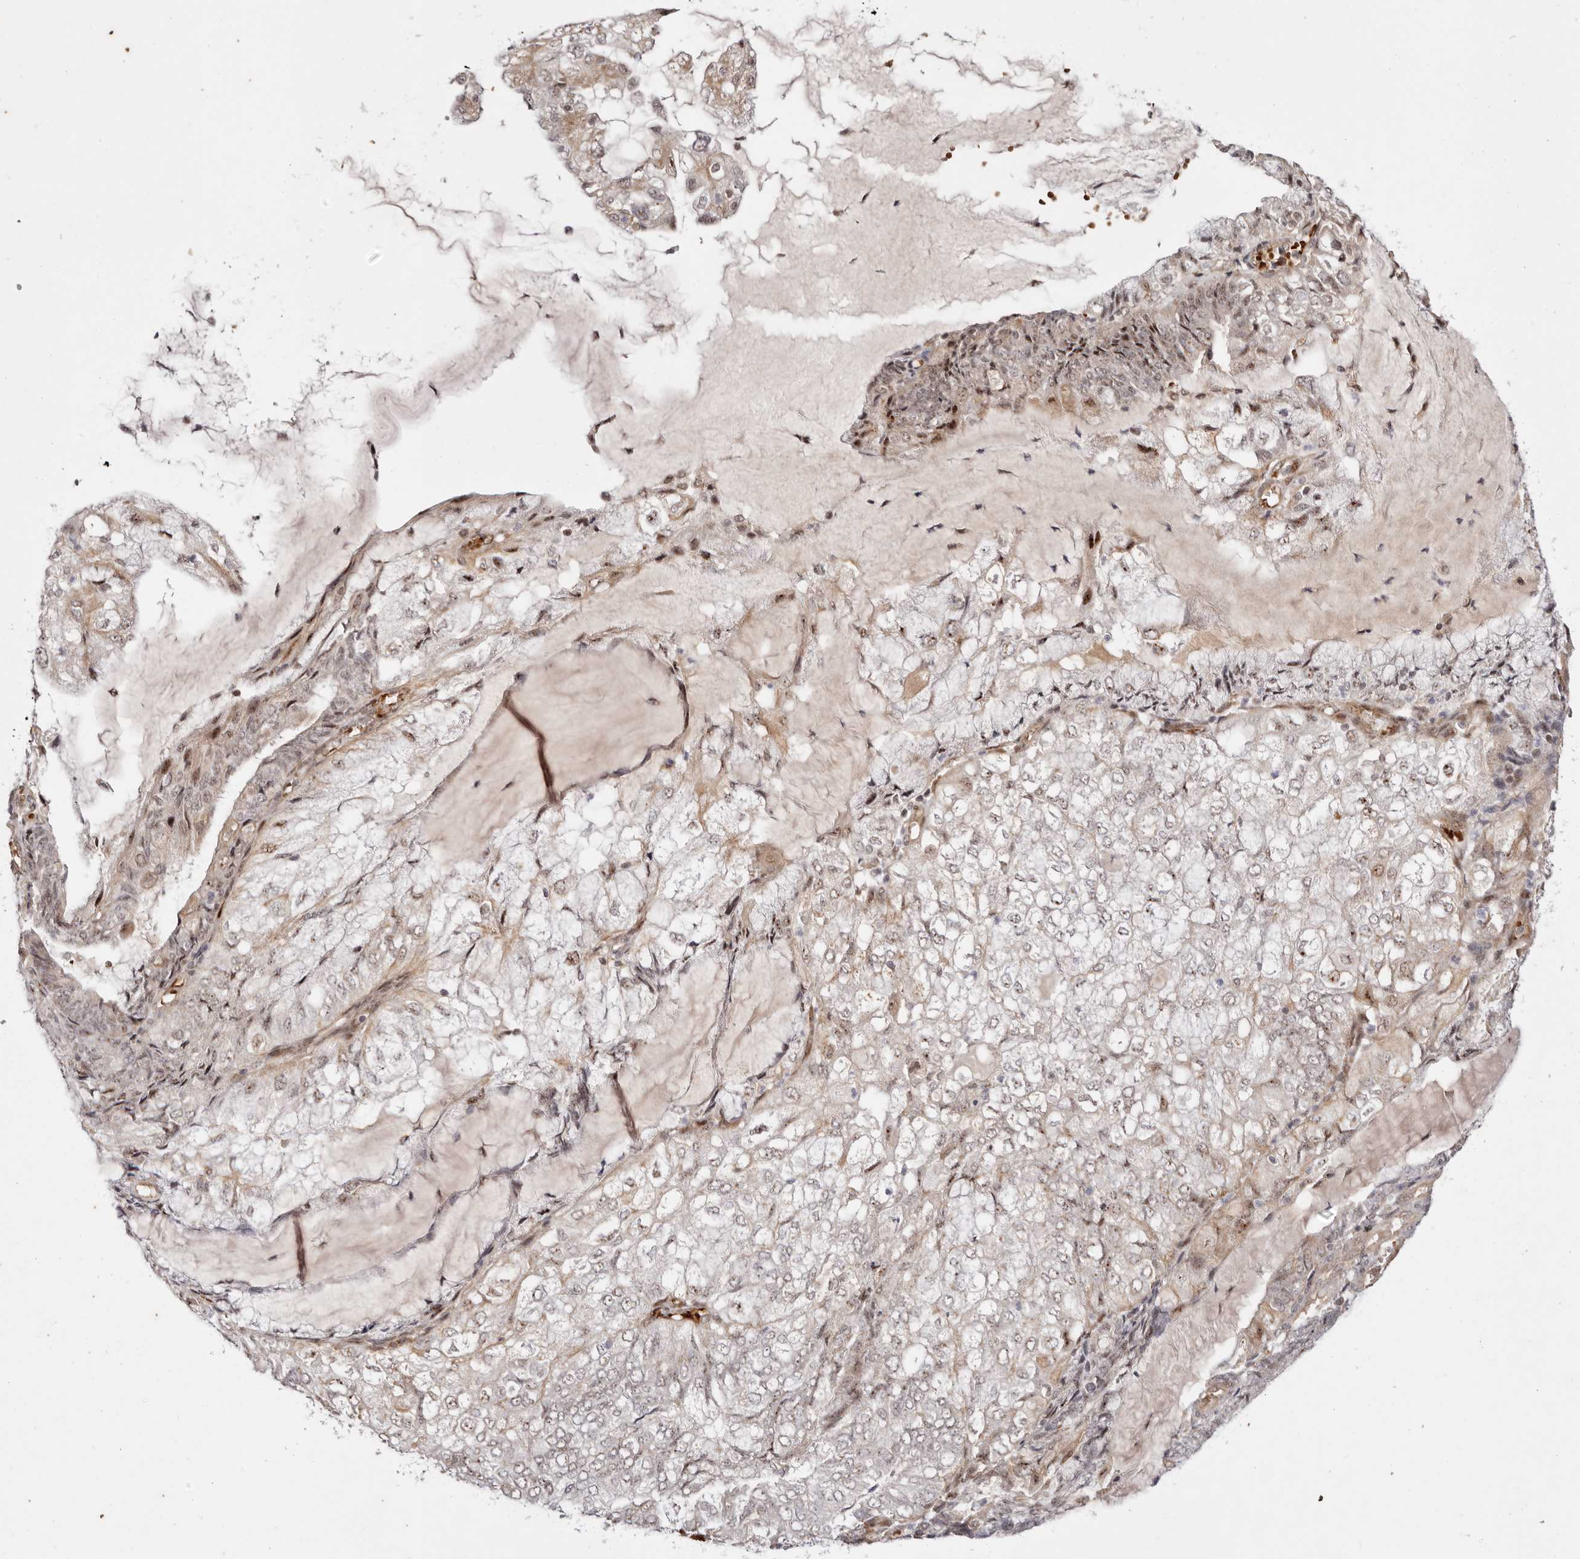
{"staining": {"intensity": "weak", "quantity": "25%-75%", "location": "nuclear"}, "tissue": "endometrial cancer", "cell_type": "Tumor cells", "image_type": "cancer", "snomed": [{"axis": "morphology", "description": "Adenocarcinoma, NOS"}, {"axis": "topography", "description": "Endometrium"}], "caption": "Protein staining of endometrial cancer tissue reveals weak nuclear staining in about 25%-75% of tumor cells.", "gene": "WRN", "patient": {"sex": "female", "age": 81}}